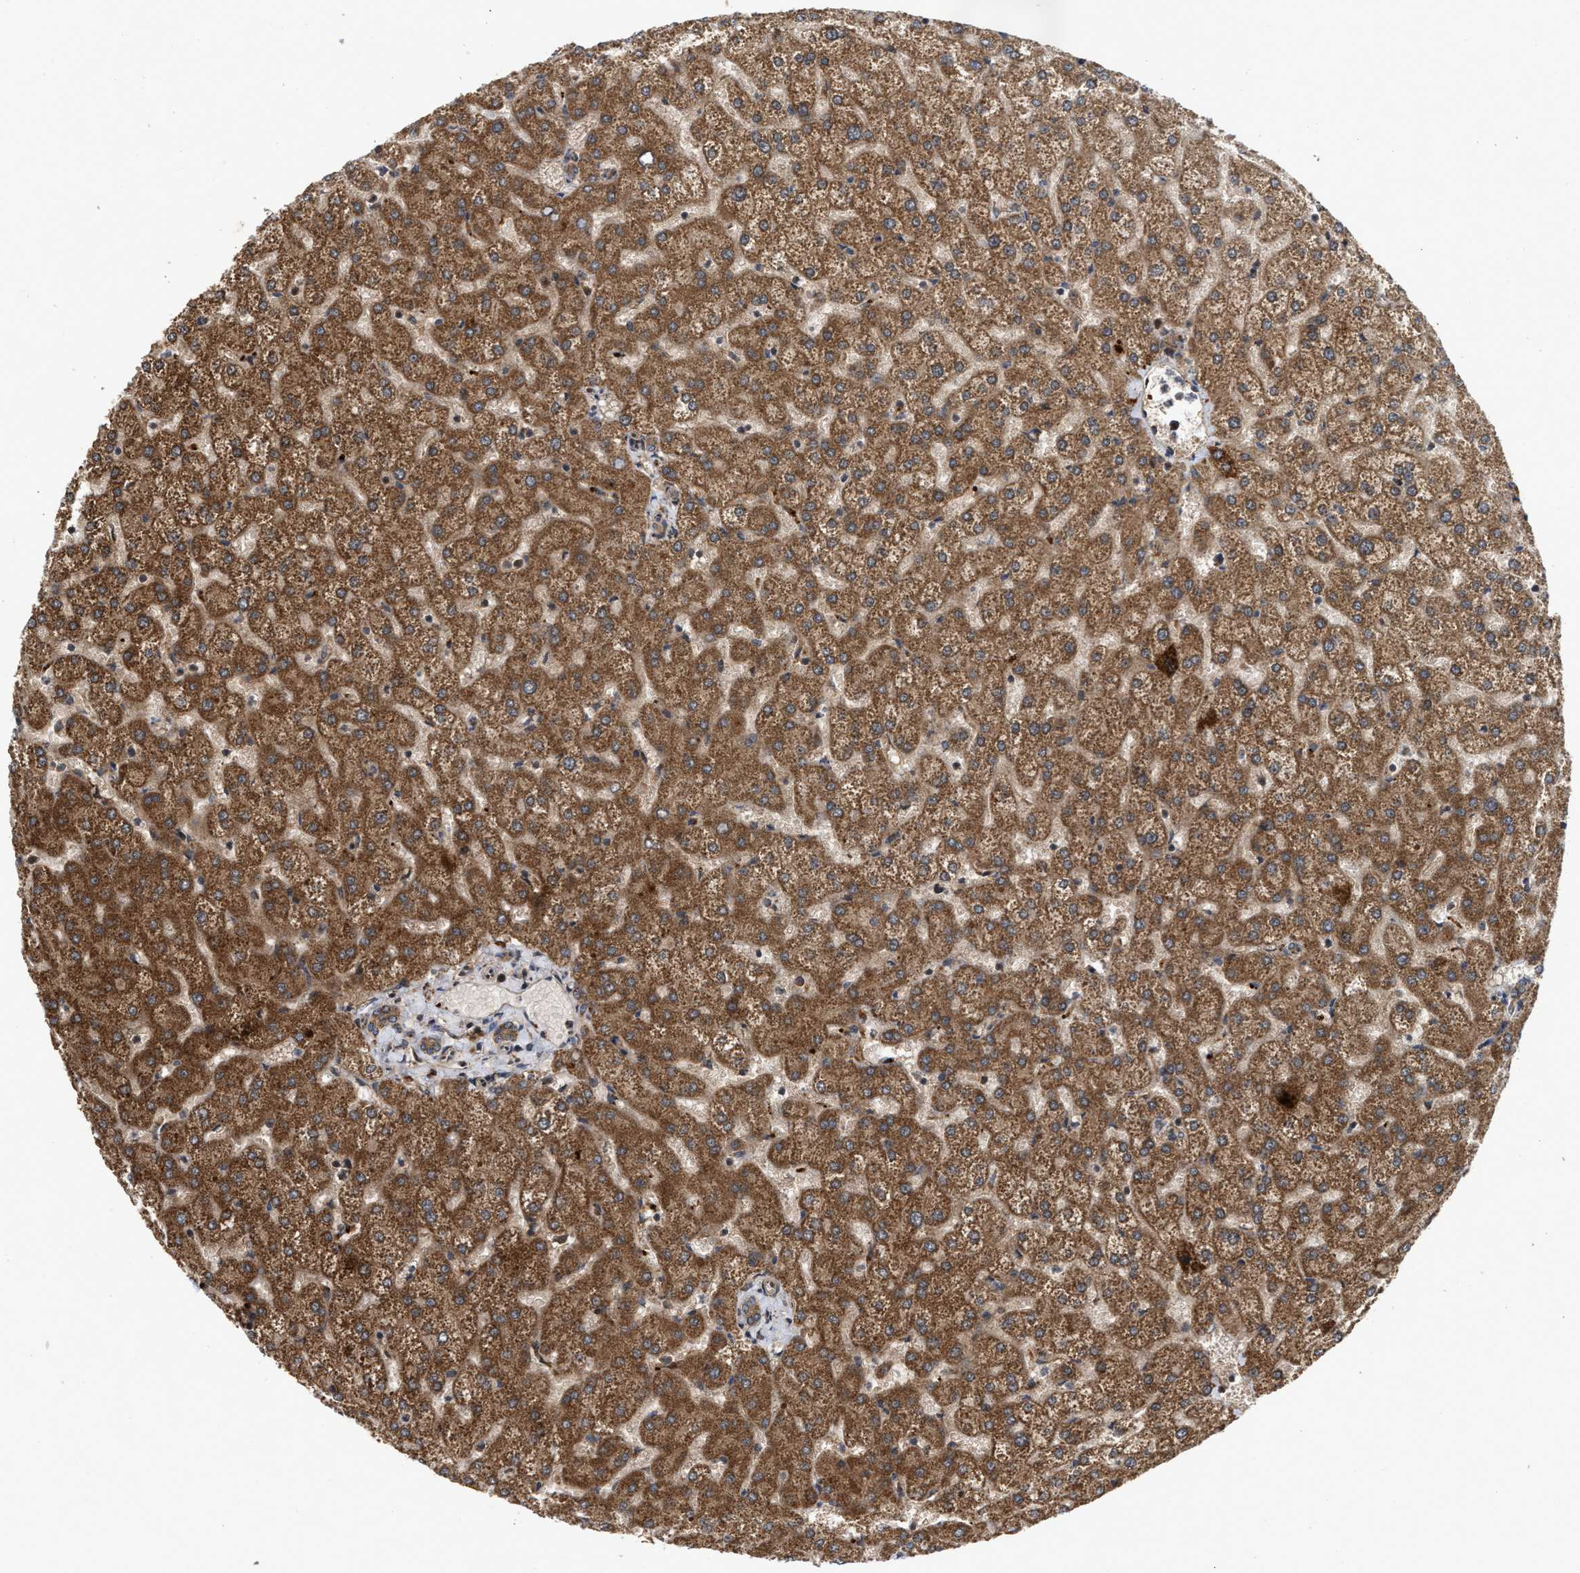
{"staining": {"intensity": "moderate", "quantity": ">75%", "location": "cytoplasmic/membranous"}, "tissue": "liver", "cell_type": "Cholangiocytes", "image_type": "normal", "snomed": [{"axis": "morphology", "description": "Normal tissue, NOS"}, {"axis": "topography", "description": "Liver"}], "caption": "High-magnification brightfield microscopy of normal liver stained with DAB (3,3'-diaminobenzidine) (brown) and counterstained with hematoxylin (blue). cholangiocytes exhibit moderate cytoplasmic/membranous staining is identified in approximately>75% of cells. (Stains: DAB in brown, nuclei in blue, Microscopy: brightfield microscopy at high magnification).", "gene": "CFLAR", "patient": {"sex": "female", "age": 32}}